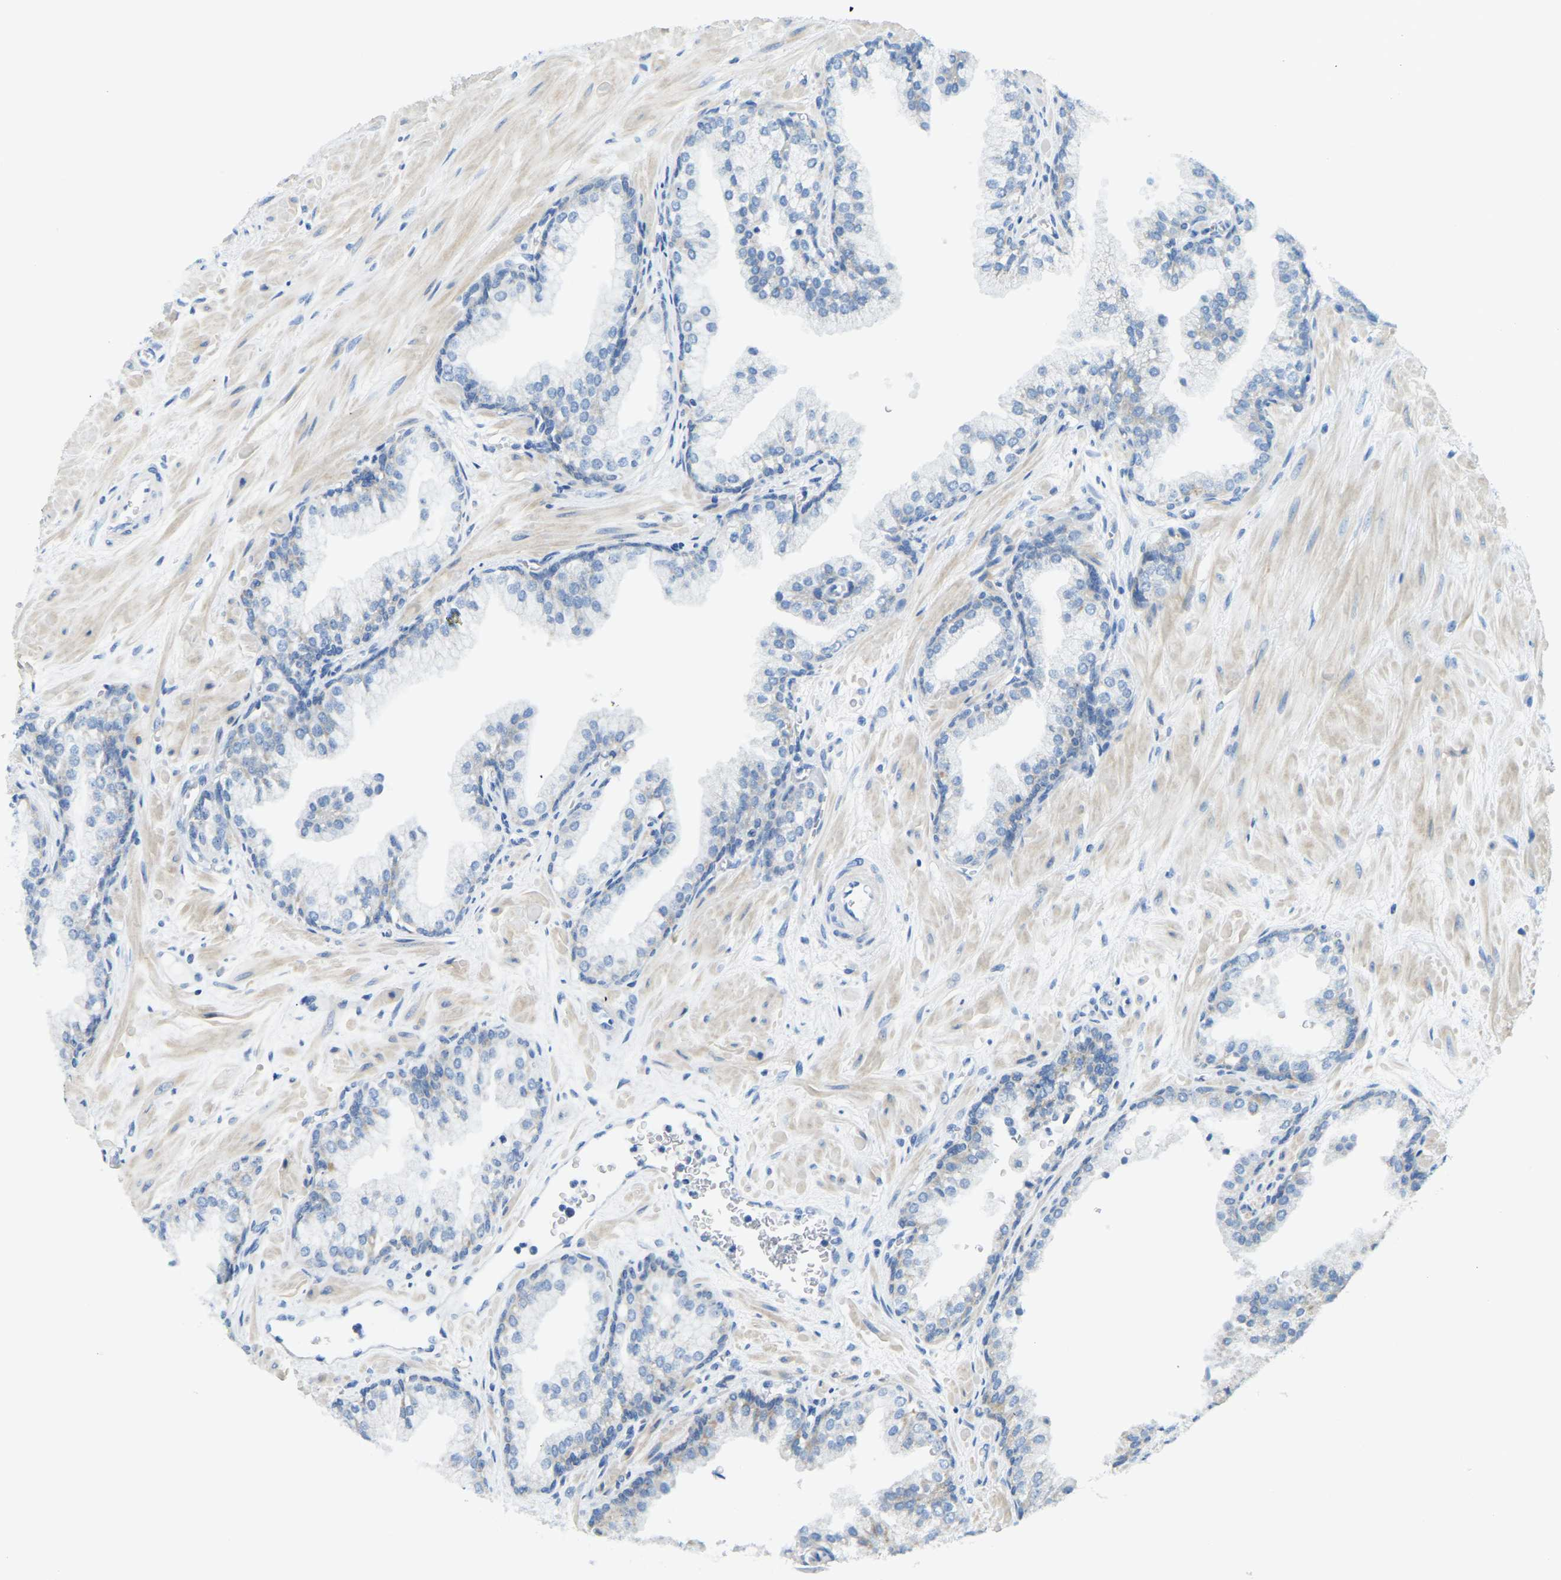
{"staining": {"intensity": "negative", "quantity": "none", "location": "none"}, "tissue": "prostate cancer", "cell_type": "Tumor cells", "image_type": "cancer", "snomed": [{"axis": "morphology", "description": "Adenocarcinoma, Low grade"}, {"axis": "topography", "description": "Prostate"}], "caption": "This histopathology image is of prostate adenocarcinoma (low-grade) stained with IHC to label a protein in brown with the nuclei are counter-stained blue. There is no positivity in tumor cells. (DAB immunohistochemistry (IHC), high magnification).", "gene": "GDA", "patient": {"sex": "male", "age": 53}}